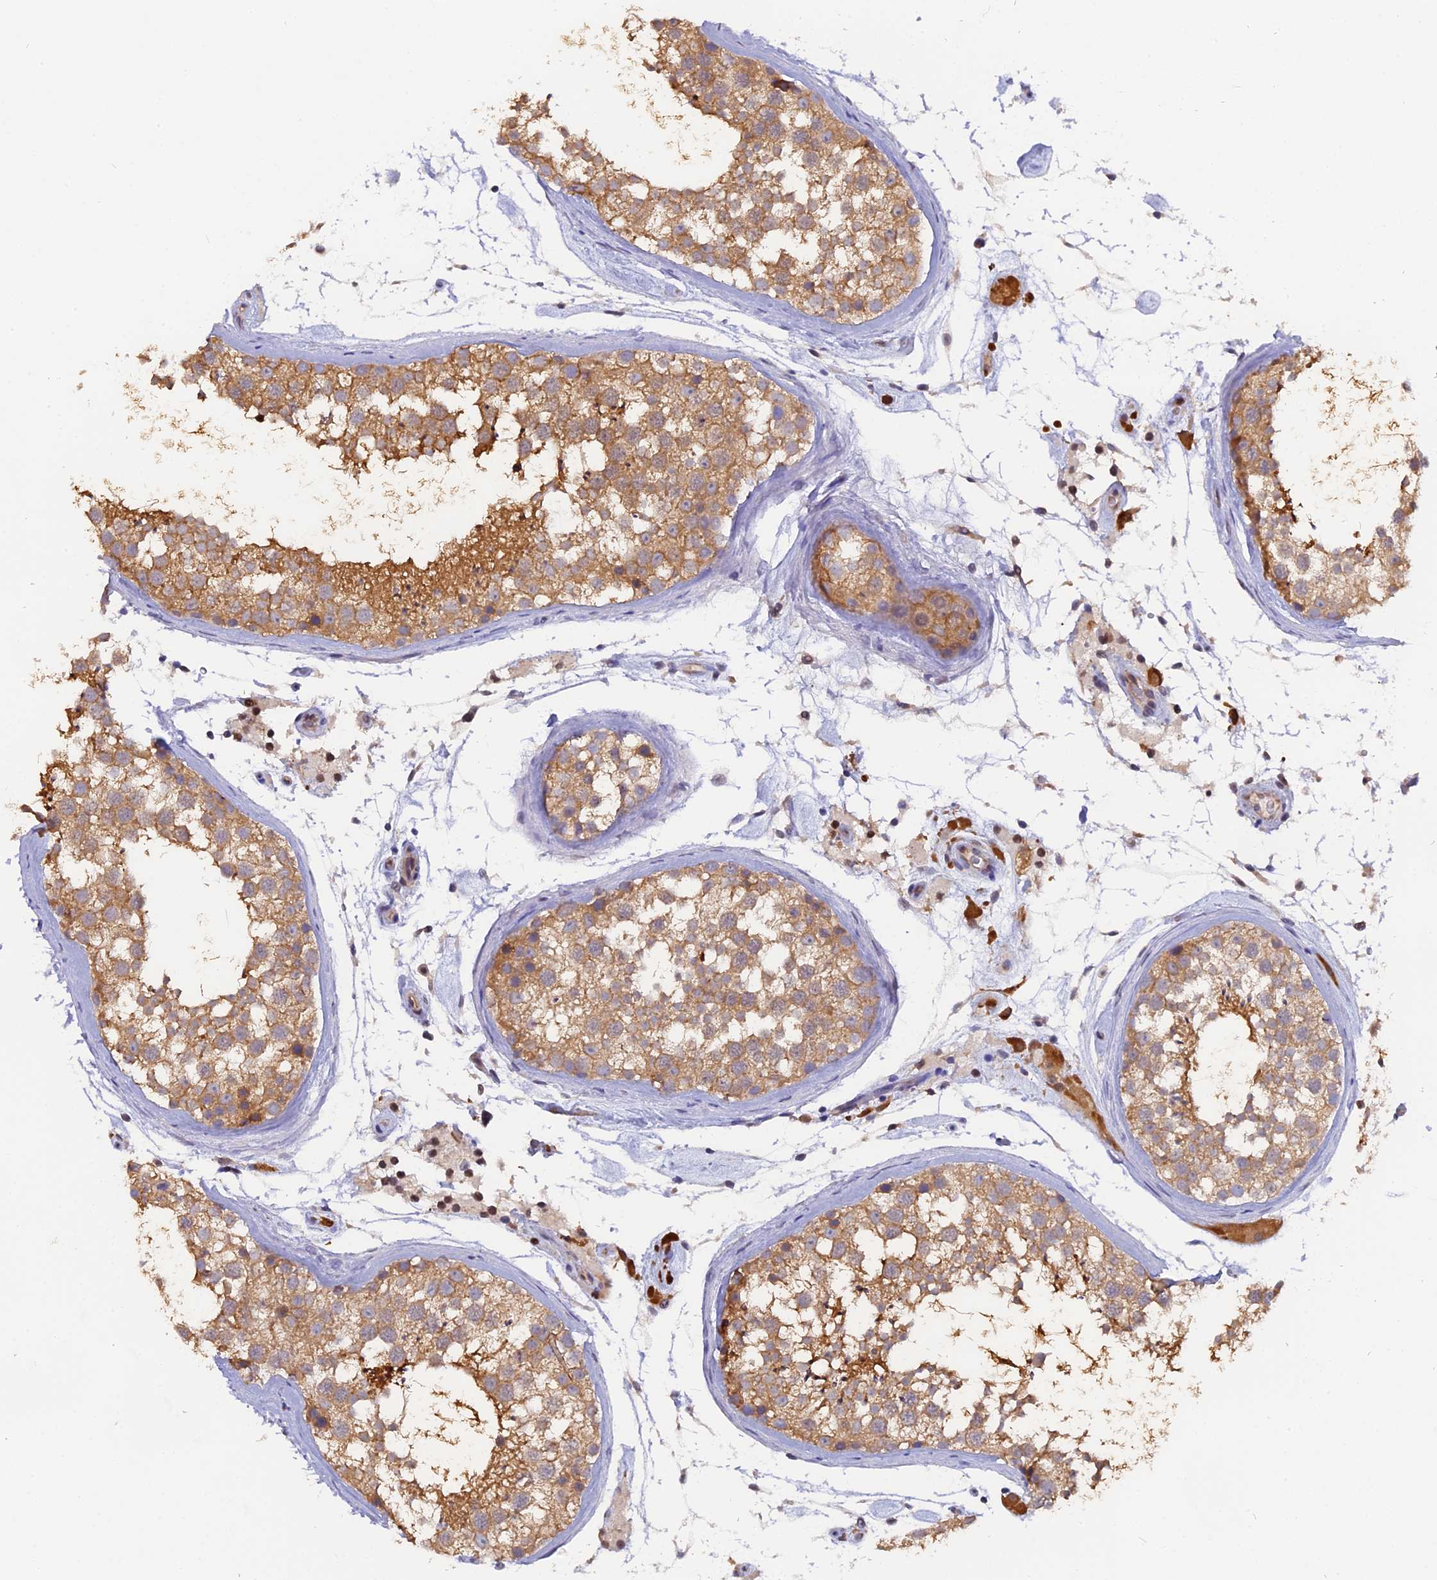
{"staining": {"intensity": "moderate", "quantity": ">75%", "location": "cytoplasmic/membranous"}, "tissue": "testis", "cell_type": "Cells in seminiferous ducts", "image_type": "normal", "snomed": [{"axis": "morphology", "description": "Normal tissue, NOS"}, {"axis": "topography", "description": "Testis"}], "caption": "High-magnification brightfield microscopy of normal testis stained with DAB (3,3'-diaminobenzidine) (brown) and counterstained with hematoxylin (blue). cells in seminiferous ducts exhibit moderate cytoplasmic/membranous positivity is identified in about>75% of cells. Immunohistochemistry (ihc) stains the protein of interest in brown and the nuclei are stained blue.", "gene": "FAM118B", "patient": {"sex": "male", "age": 46}}